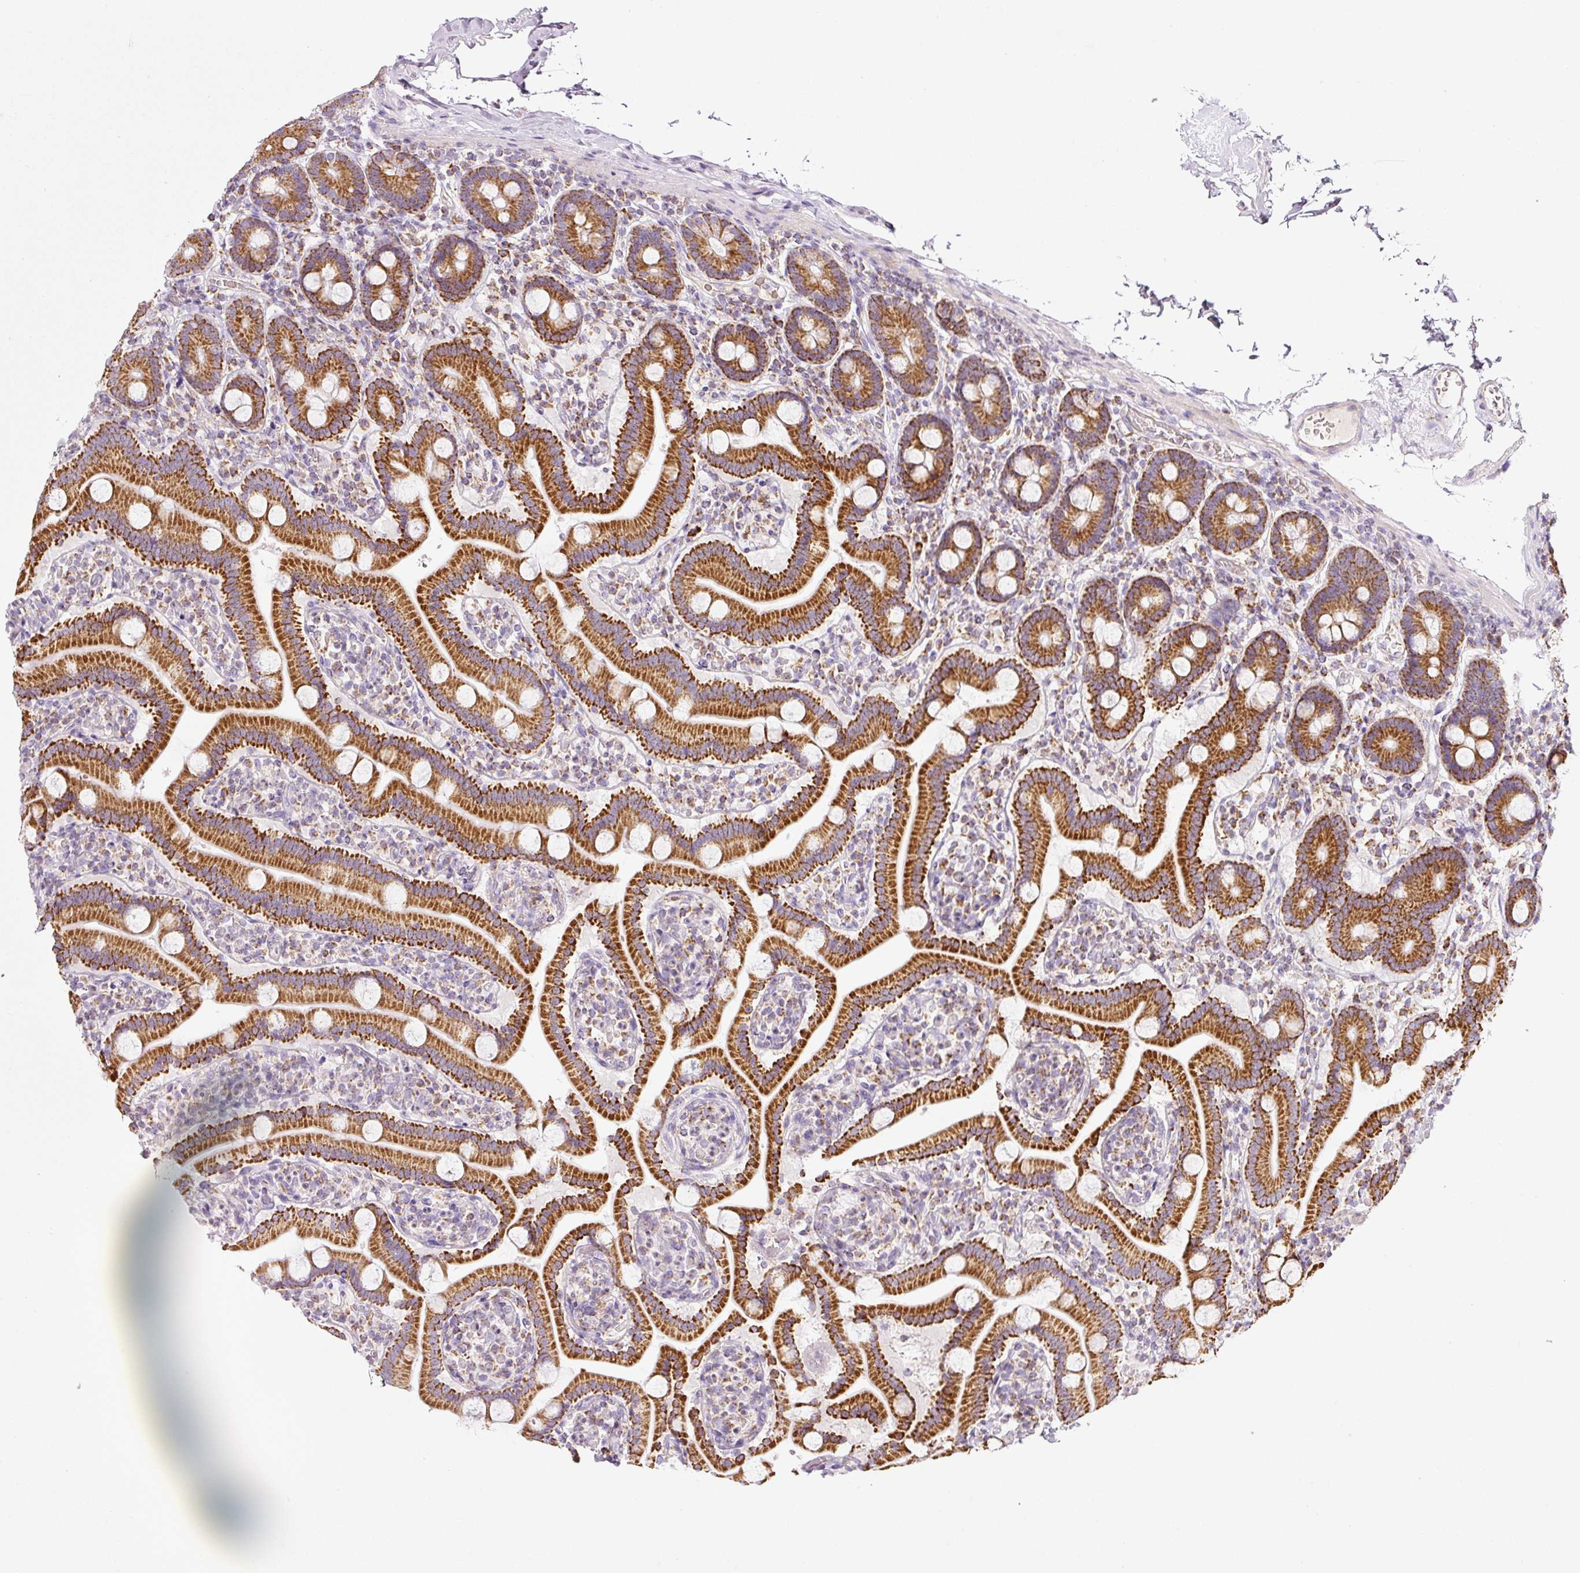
{"staining": {"intensity": "strong", "quantity": ">75%", "location": "cytoplasmic/membranous"}, "tissue": "duodenum", "cell_type": "Glandular cells", "image_type": "normal", "snomed": [{"axis": "morphology", "description": "Normal tissue, NOS"}, {"axis": "topography", "description": "Duodenum"}], "caption": "A histopathology image of duodenum stained for a protein exhibits strong cytoplasmic/membranous brown staining in glandular cells. (Brightfield microscopy of DAB IHC at high magnification).", "gene": "SDHA", "patient": {"sex": "male", "age": 55}}